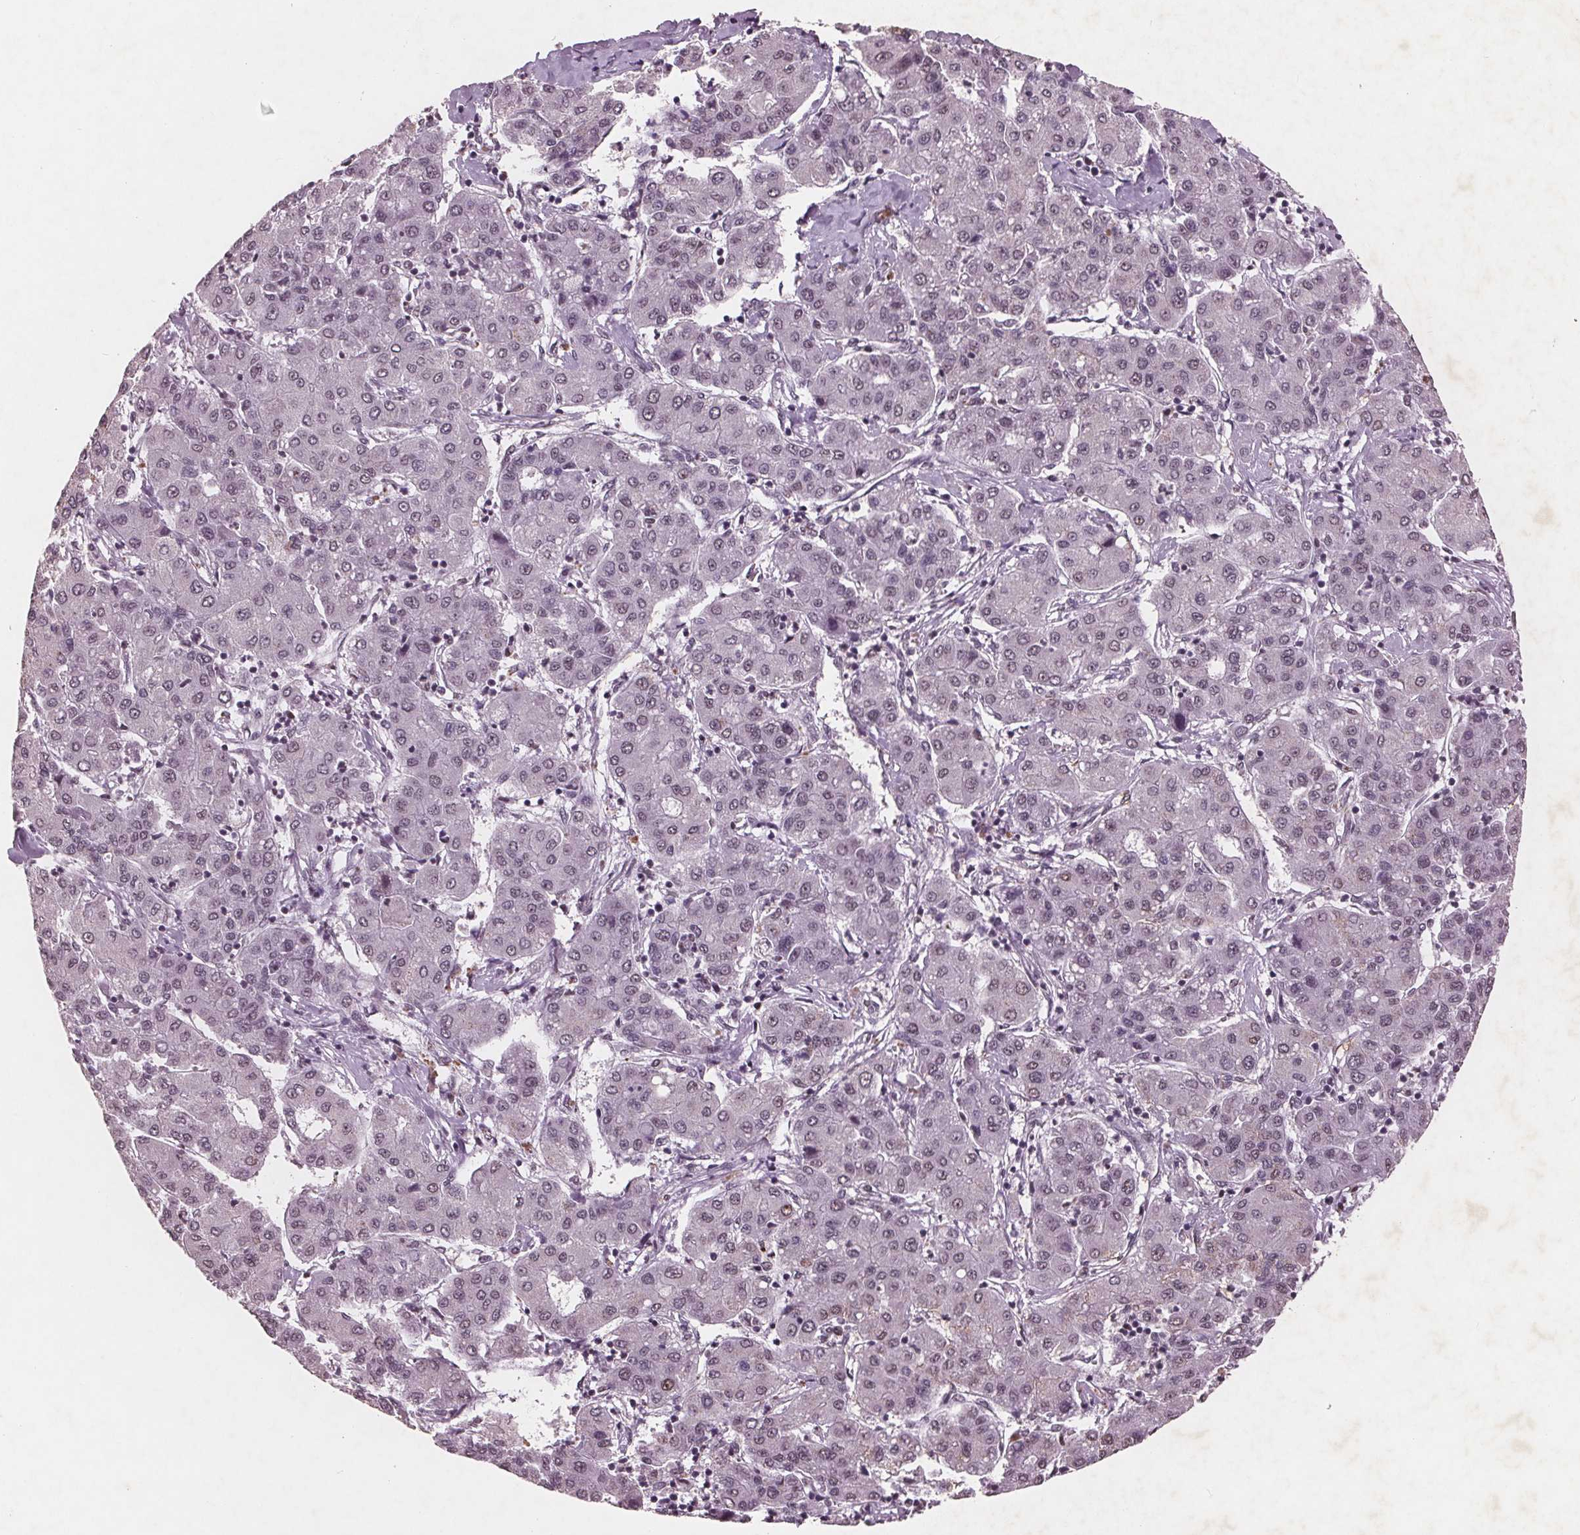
{"staining": {"intensity": "negative", "quantity": "none", "location": "none"}, "tissue": "liver cancer", "cell_type": "Tumor cells", "image_type": "cancer", "snomed": [{"axis": "morphology", "description": "Carcinoma, Hepatocellular, NOS"}, {"axis": "topography", "description": "Liver"}], "caption": "Tumor cells show no significant protein positivity in liver cancer (hepatocellular carcinoma).", "gene": "RPS6KA2", "patient": {"sex": "male", "age": 65}}